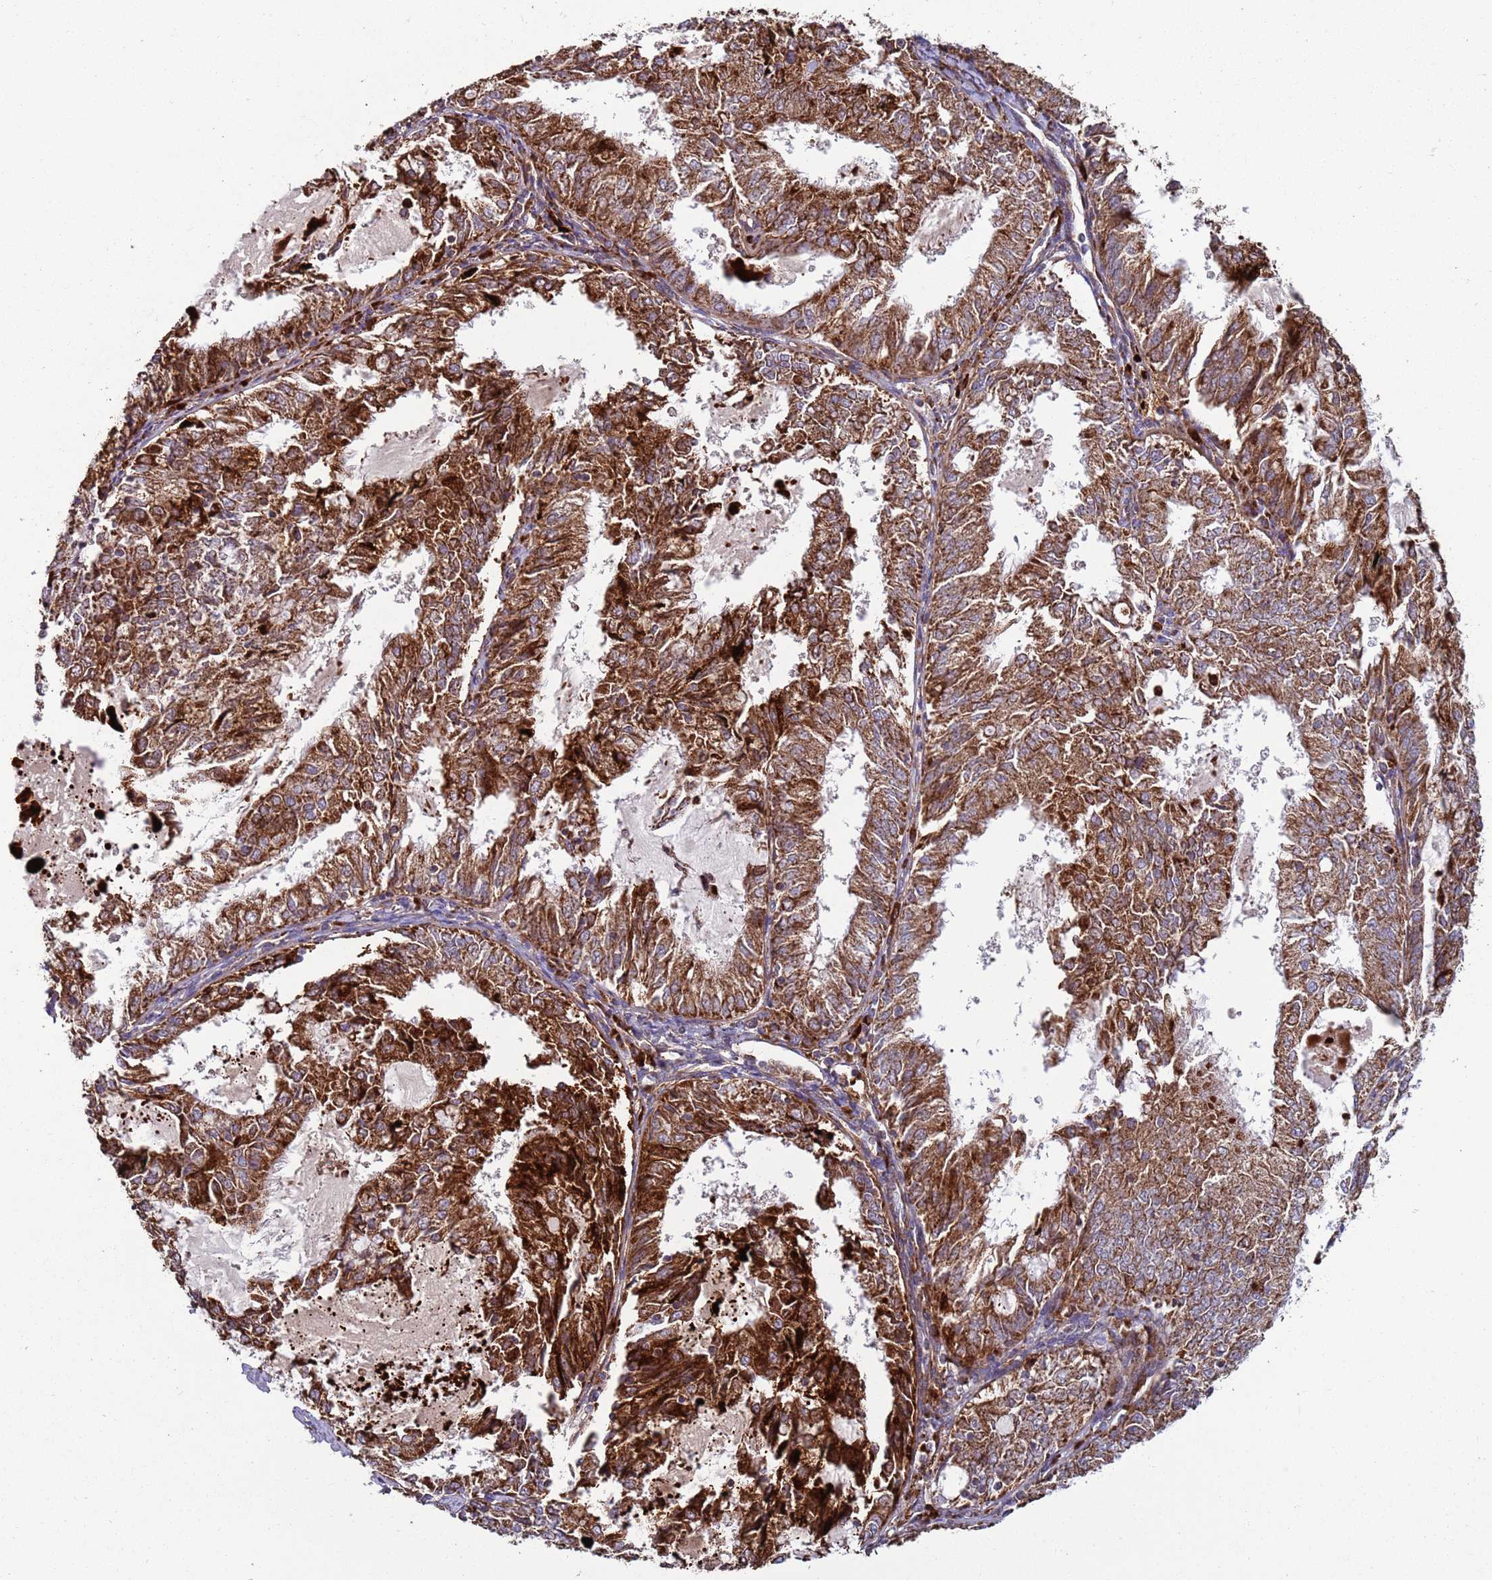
{"staining": {"intensity": "strong", "quantity": ">75%", "location": "cytoplasmic/membranous"}, "tissue": "endometrial cancer", "cell_type": "Tumor cells", "image_type": "cancer", "snomed": [{"axis": "morphology", "description": "Adenocarcinoma, NOS"}, {"axis": "topography", "description": "Endometrium"}], "caption": "This micrograph displays IHC staining of human adenocarcinoma (endometrial), with high strong cytoplasmic/membranous positivity in approximately >75% of tumor cells.", "gene": "FBXO33", "patient": {"sex": "female", "age": 57}}